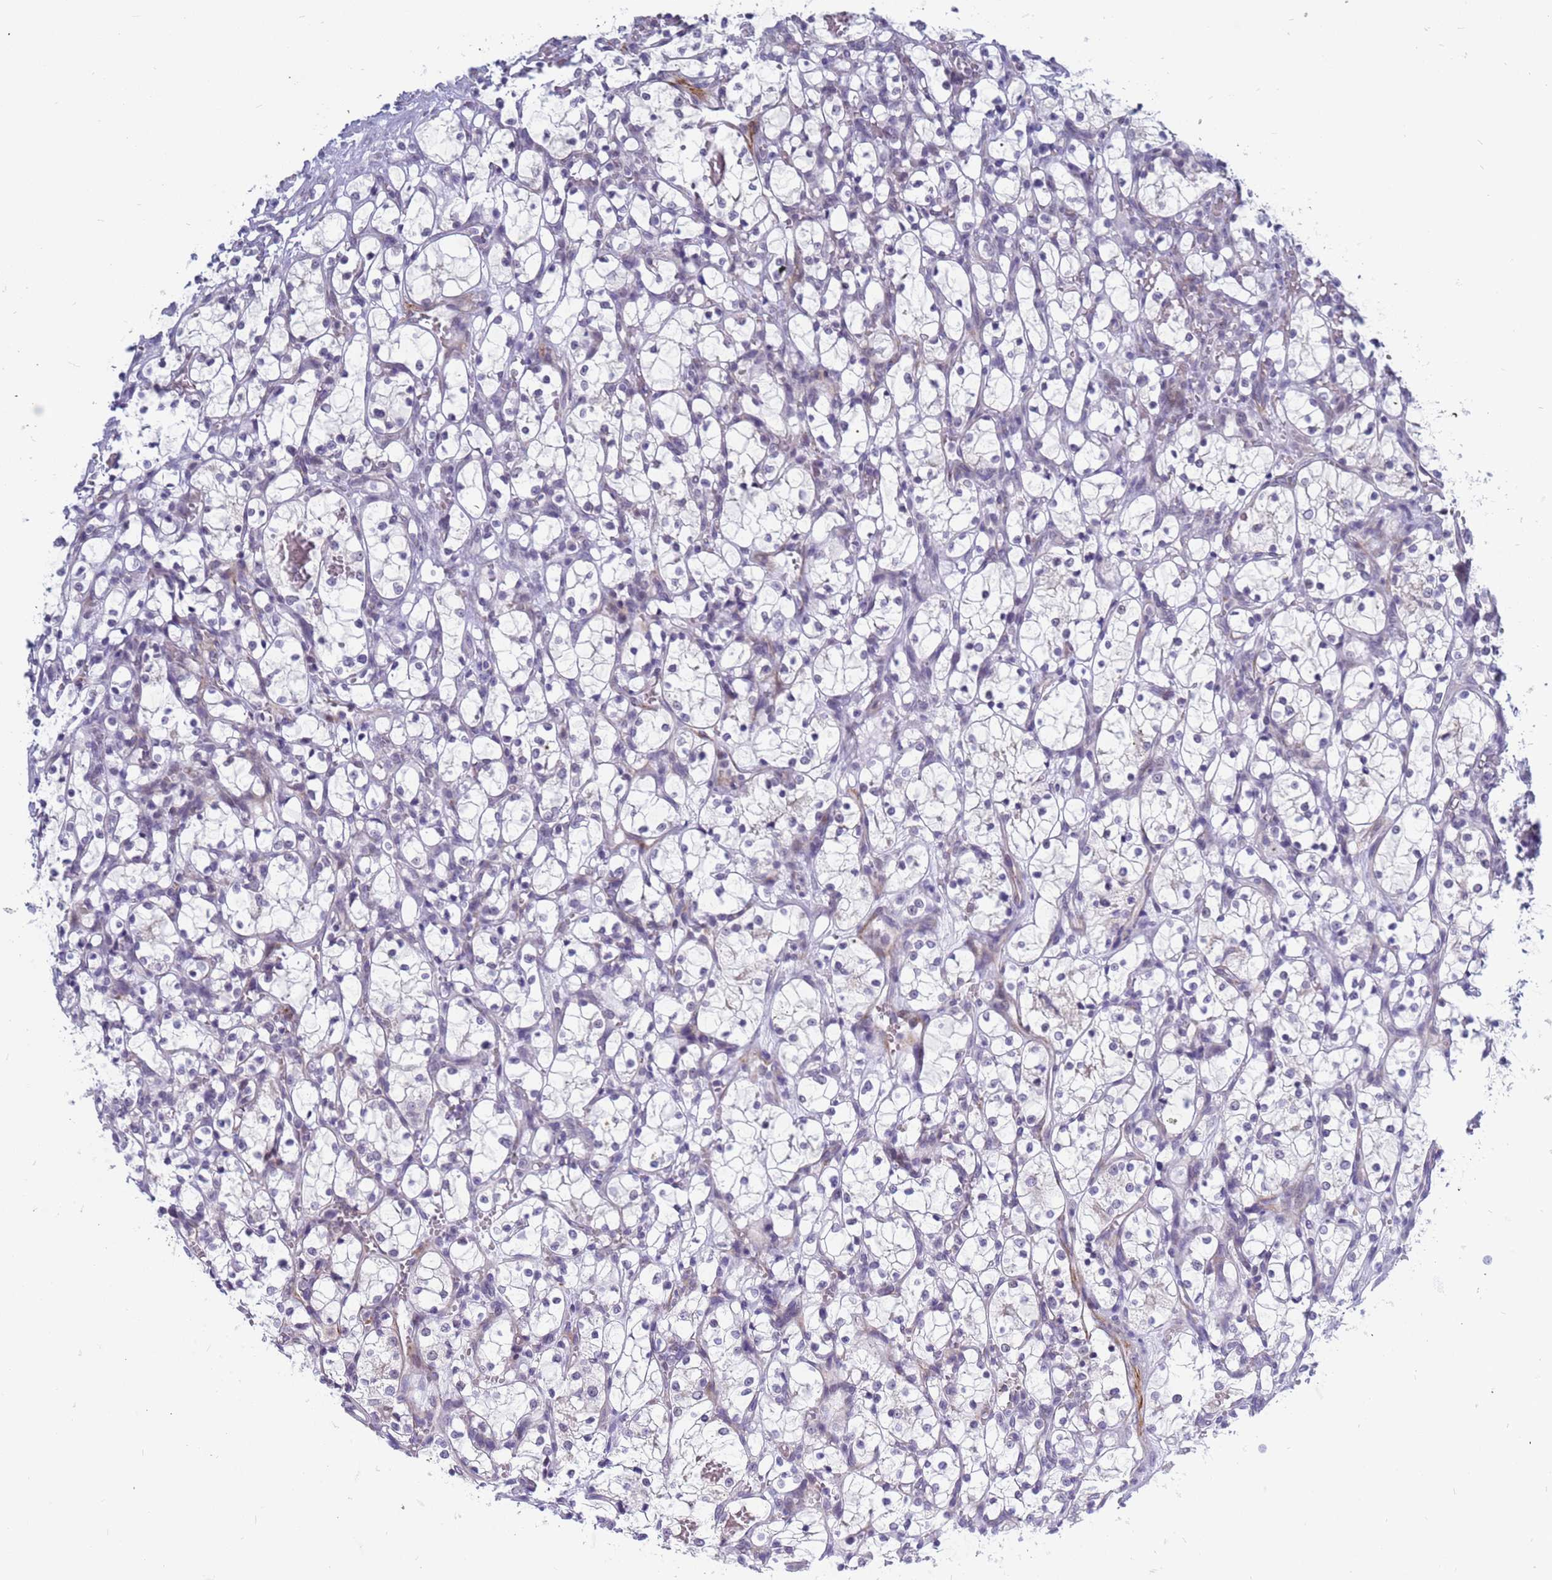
{"staining": {"intensity": "negative", "quantity": "none", "location": "none"}, "tissue": "renal cancer", "cell_type": "Tumor cells", "image_type": "cancer", "snomed": [{"axis": "morphology", "description": "Adenocarcinoma, NOS"}, {"axis": "topography", "description": "Kidney"}], "caption": "High magnification brightfield microscopy of renal adenocarcinoma stained with DAB (brown) and counterstained with hematoxylin (blue): tumor cells show no significant positivity.", "gene": "CXorf65", "patient": {"sex": "female", "age": 69}}